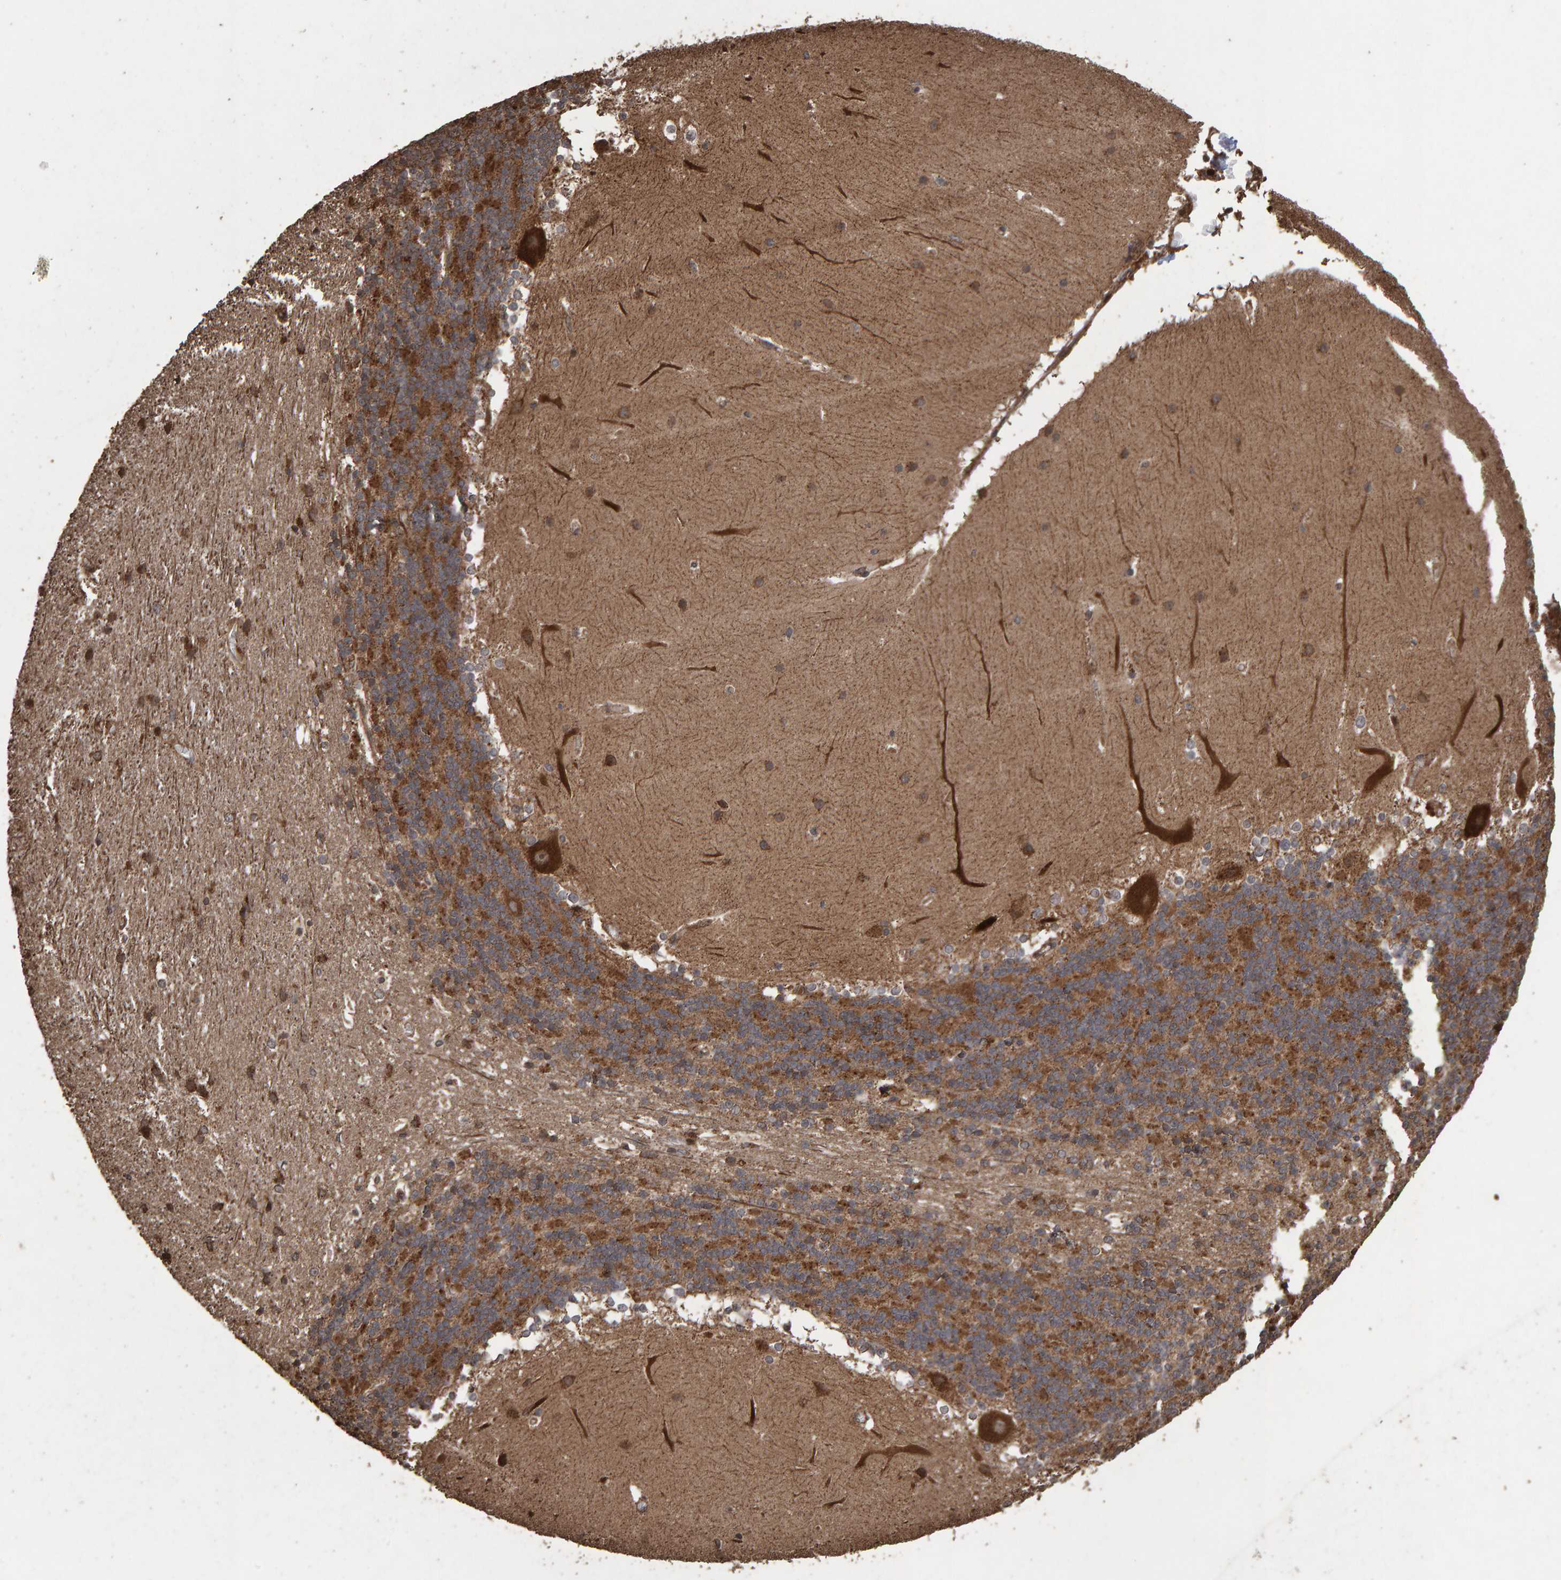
{"staining": {"intensity": "moderate", "quantity": ">75%", "location": "cytoplasmic/membranous"}, "tissue": "cerebellum", "cell_type": "Cells in granular layer", "image_type": "normal", "snomed": [{"axis": "morphology", "description": "Normal tissue, NOS"}, {"axis": "topography", "description": "Cerebellum"}], "caption": "Protein staining of normal cerebellum demonstrates moderate cytoplasmic/membranous expression in approximately >75% of cells in granular layer.", "gene": "OSBP2", "patient": {"sex": "female", "age": 19}}